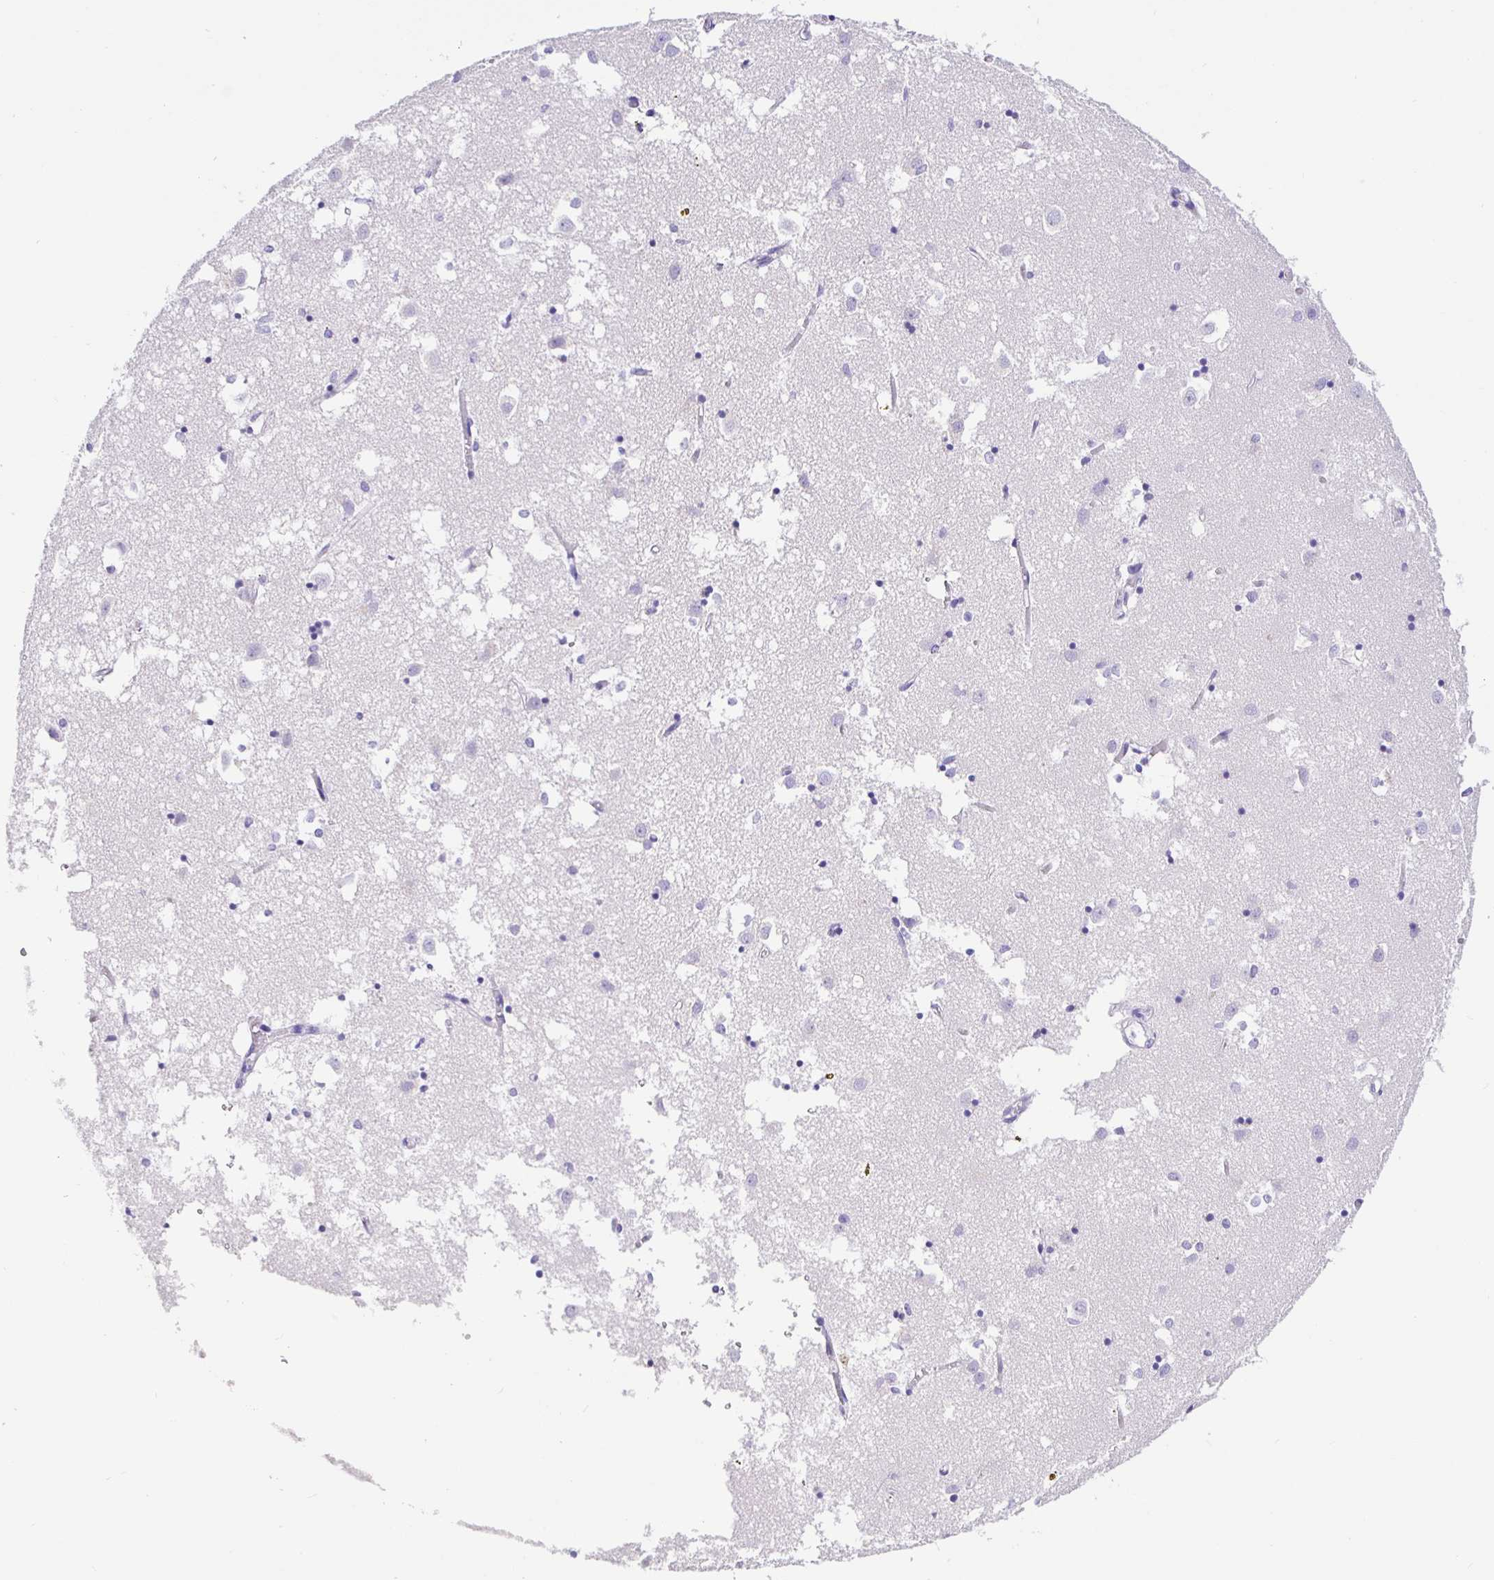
{"staining": {"intensity": "negative", "quantity": "none", "location": "none"}, "tissue": "caudate", "cell_type": "Glial cells", "image_type": "normal", "snomed": [{"axis": "morphology", "description": "Normal tissue, NOS"}, {"axis": "topography", "description": "Lateral ventricle wall"}], "caption": "IHC of benign caudate shows no positivity in glial cells. (Immunohistochemistry (ihc), brightfield microscopy, high magnification).", "gene": "PRAMEF18", "patient": {"sex": "male", "age": 70}}